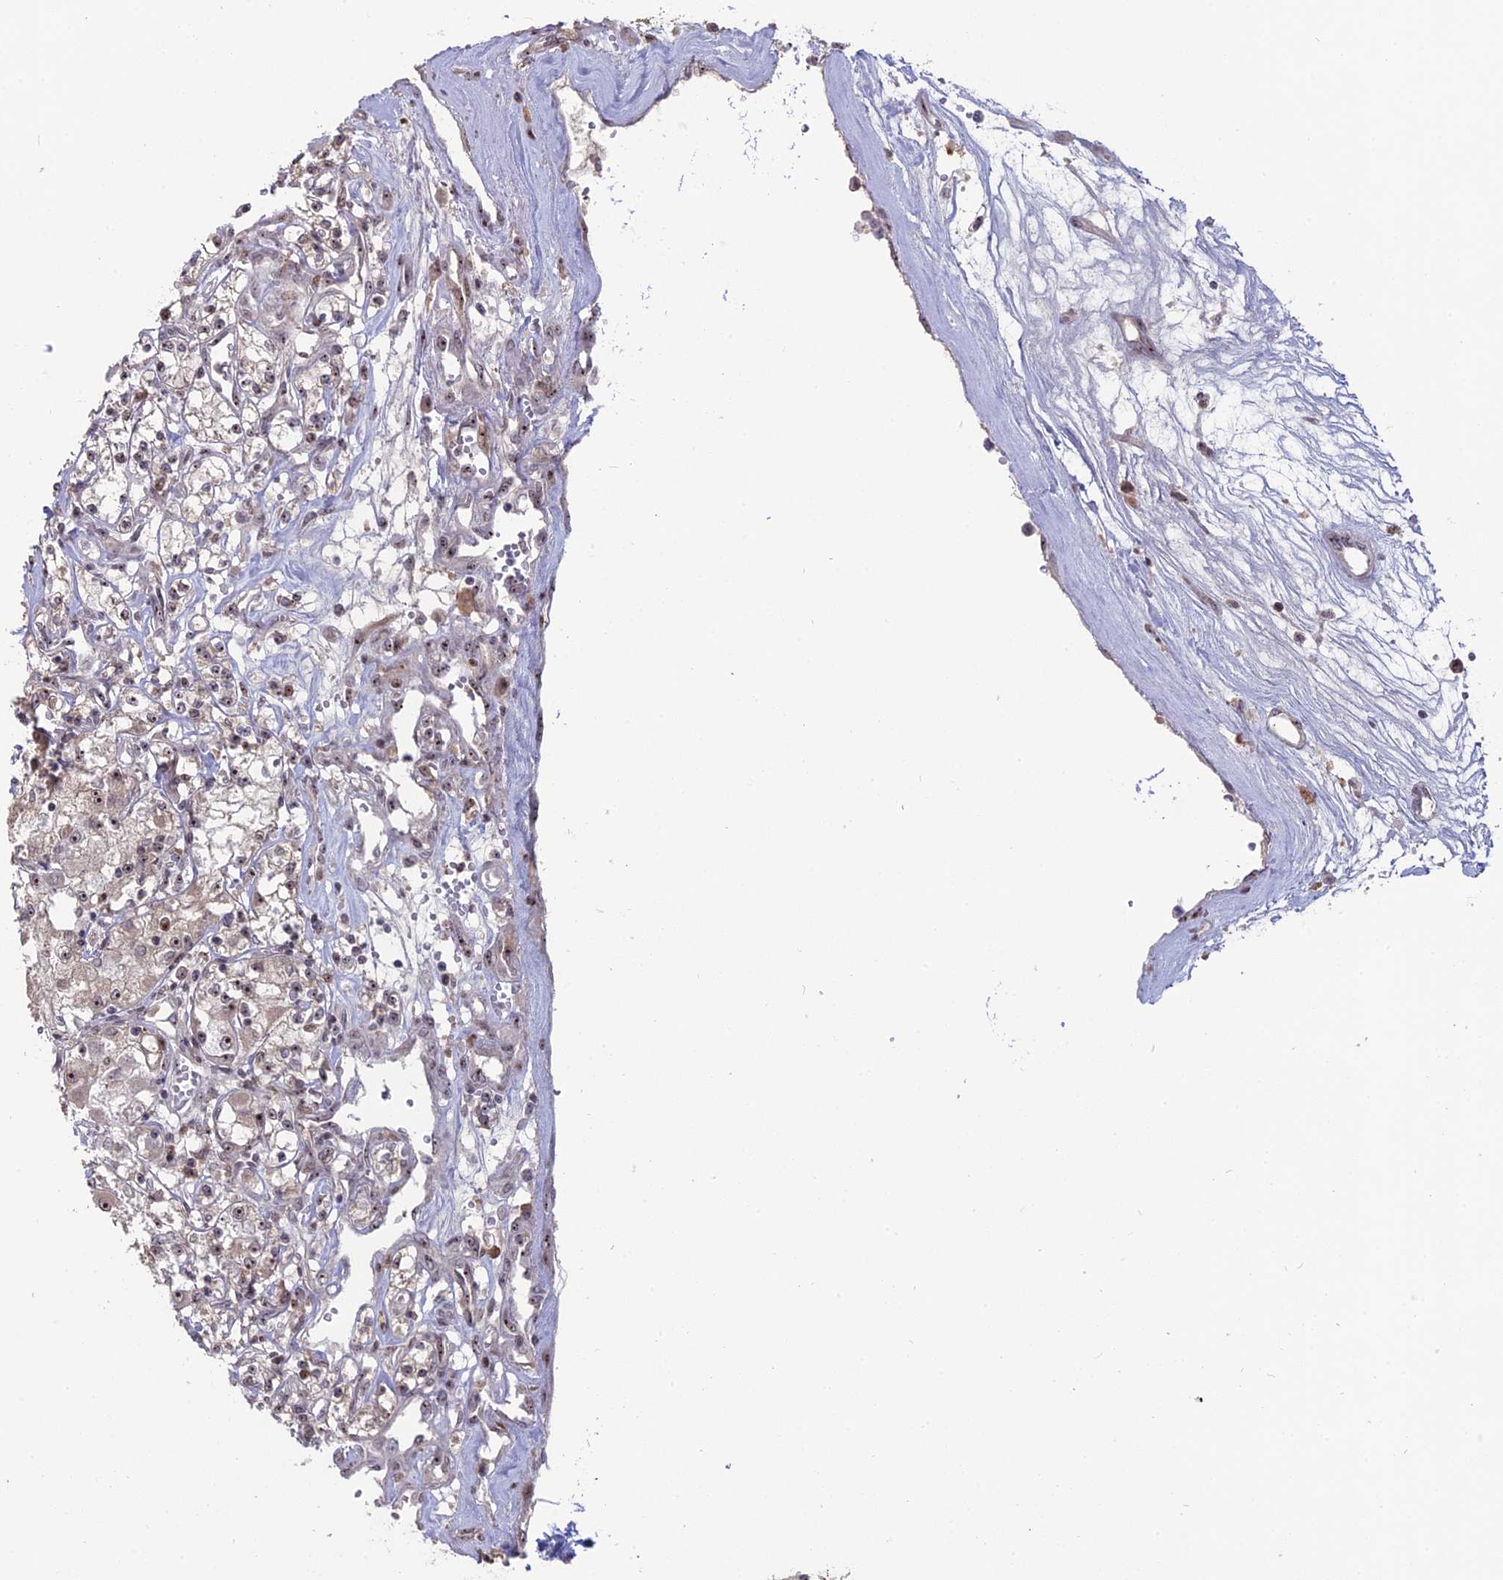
{"staining": {"intensity": "moderate", "quantity": "<25%", "location": "nuclear"}, "tissue": "renal cancer", "cell_type": "Tumor cells", "image_type": "cancer", "snomed": [{"axis": "morphology", "description": "Adenocarcinoma, NOS"}, {"axis": "topography", "description": "Kidney"}], "caption": "DAB immunohistochemical staining of human renal cancer exhibits moderate nuclear protein staining in approximately <25% of tumor cells.", "gene": "FAM131A", "patient": {"sex": "female", "age": 59}}